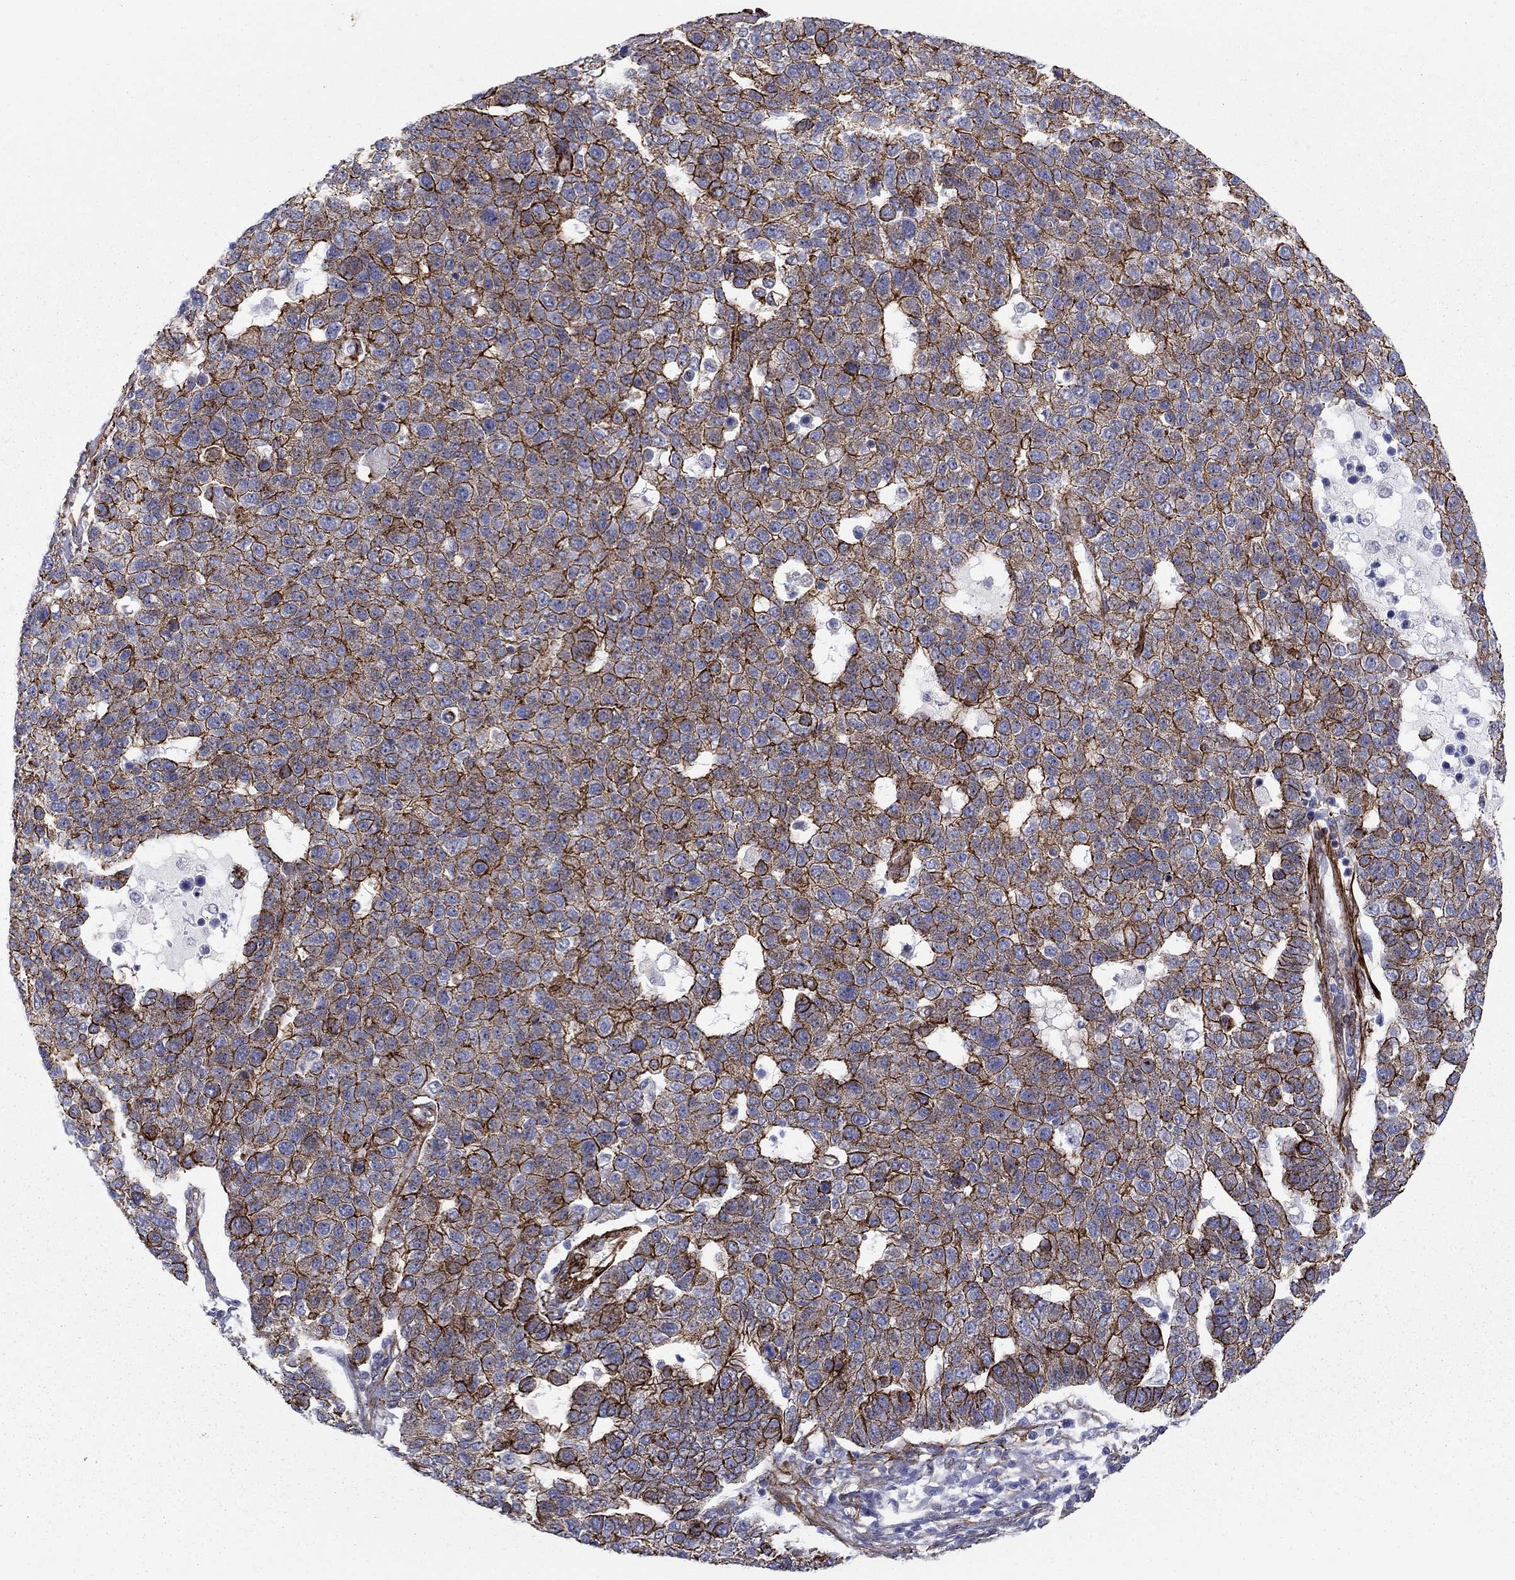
{"staining": {"intensity": "strong", "quantity": ">75%", "location": "cytoplasmic/membranous"}, "tissue": "pancreatic cancer", "cell_type": "Tumor cells", "image_type": "cancer", "snomed": [{"axis": "morphology", "description": "Adenocarcinoma, NOS"}, {"axis": "topography", "description": "Pancreas"}], "caption": "A high-resolution micrograph shows immunohistochemistry (IHC) staining of adenocarcinoma (pancreatic), which reveals strong cytoplasmic/membranous staining in about >75% of tumor cells.", "gene": "KRBA1", "patient": {"sex": "female", "age": 61}}